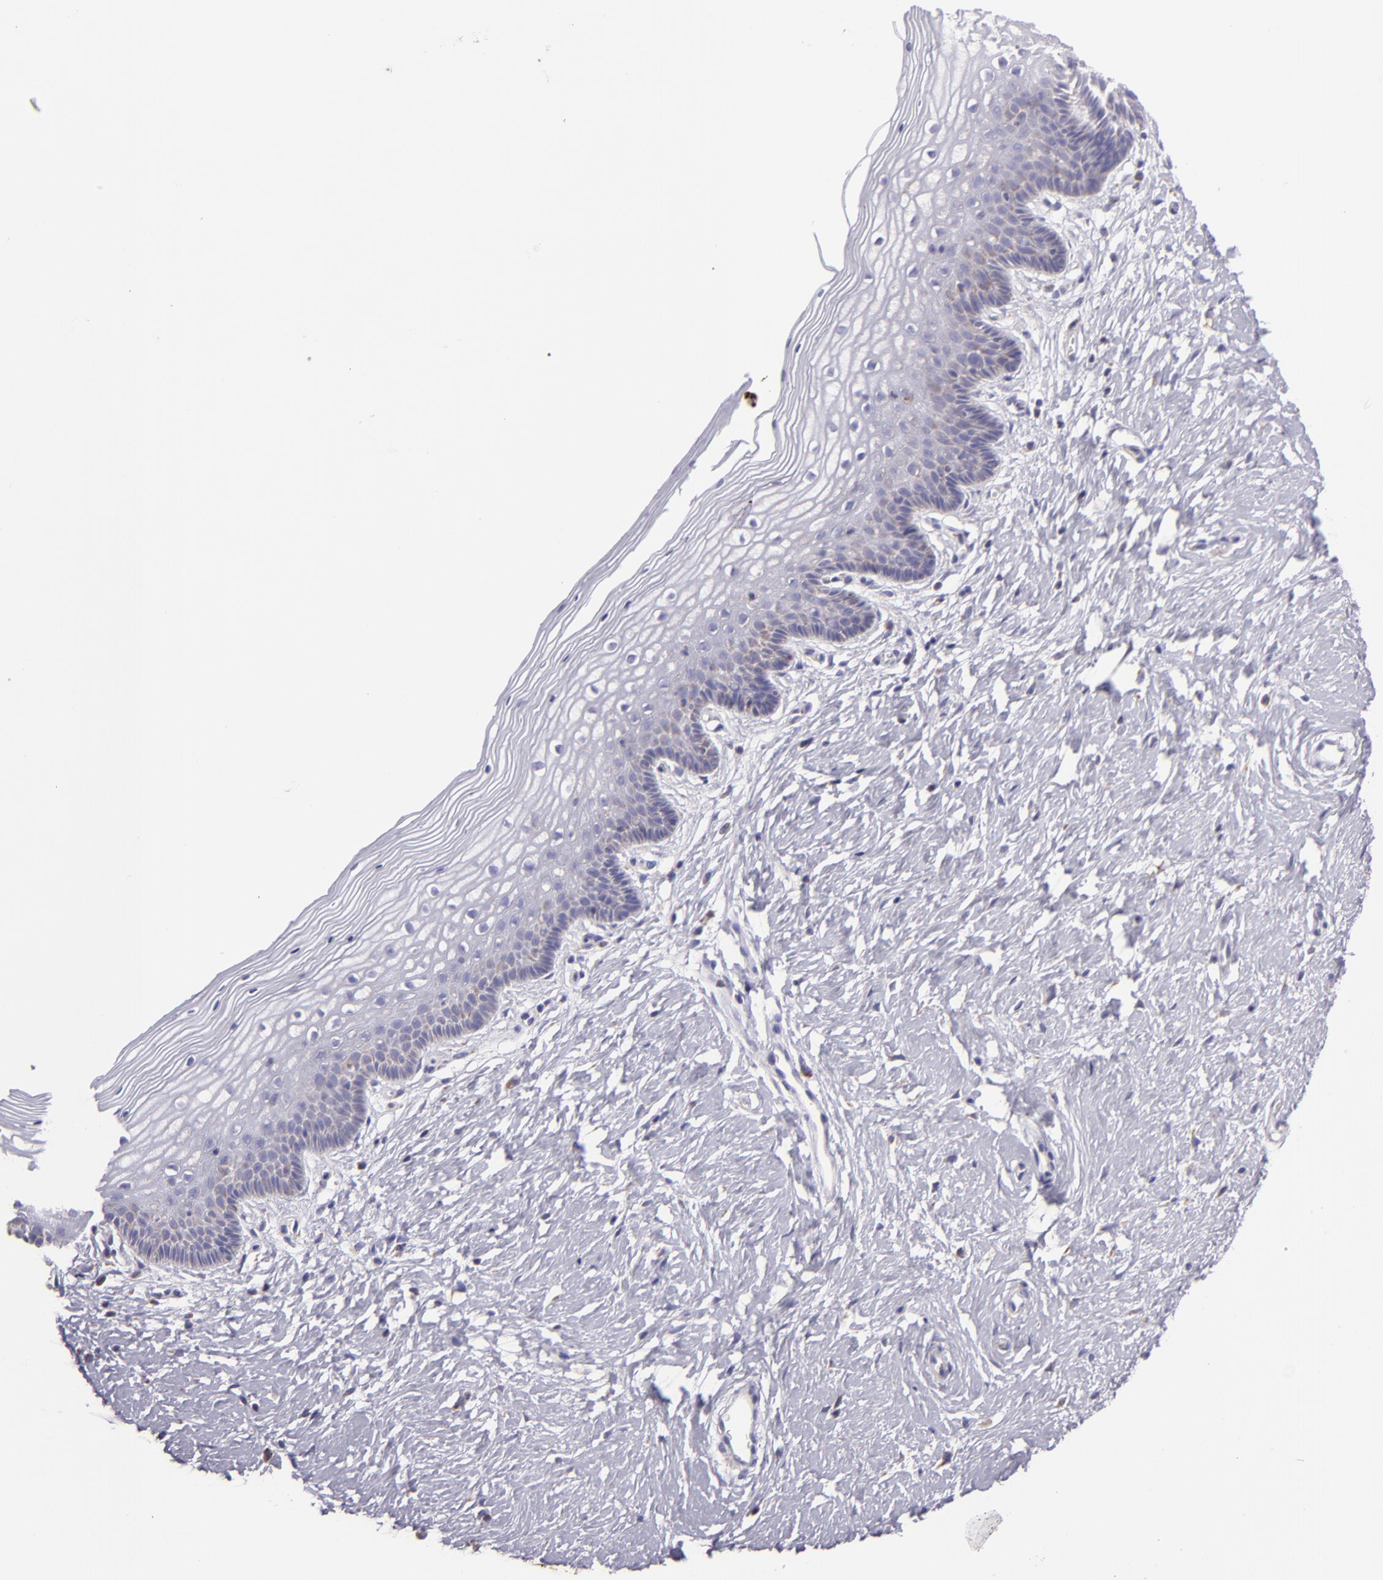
{"staining": {"intensity": "weak", "quantity": "<25%", "location": "cytoplasmic/membranous"}, "tissue": "vagina", "cell_type": "Squamous epithelial cells", "image_type": "normal", "snomed": [{"axis": "morphology", "description": "Normal tissue, NOS"}, {"axis": "topography", "description": "Vagina"}], "caption": "Vagina stained for a protein using IHC displays no expression squamous epithelial cells.", "gene": "HSPD1", "patient": {"sex": "female", "age": 46}}